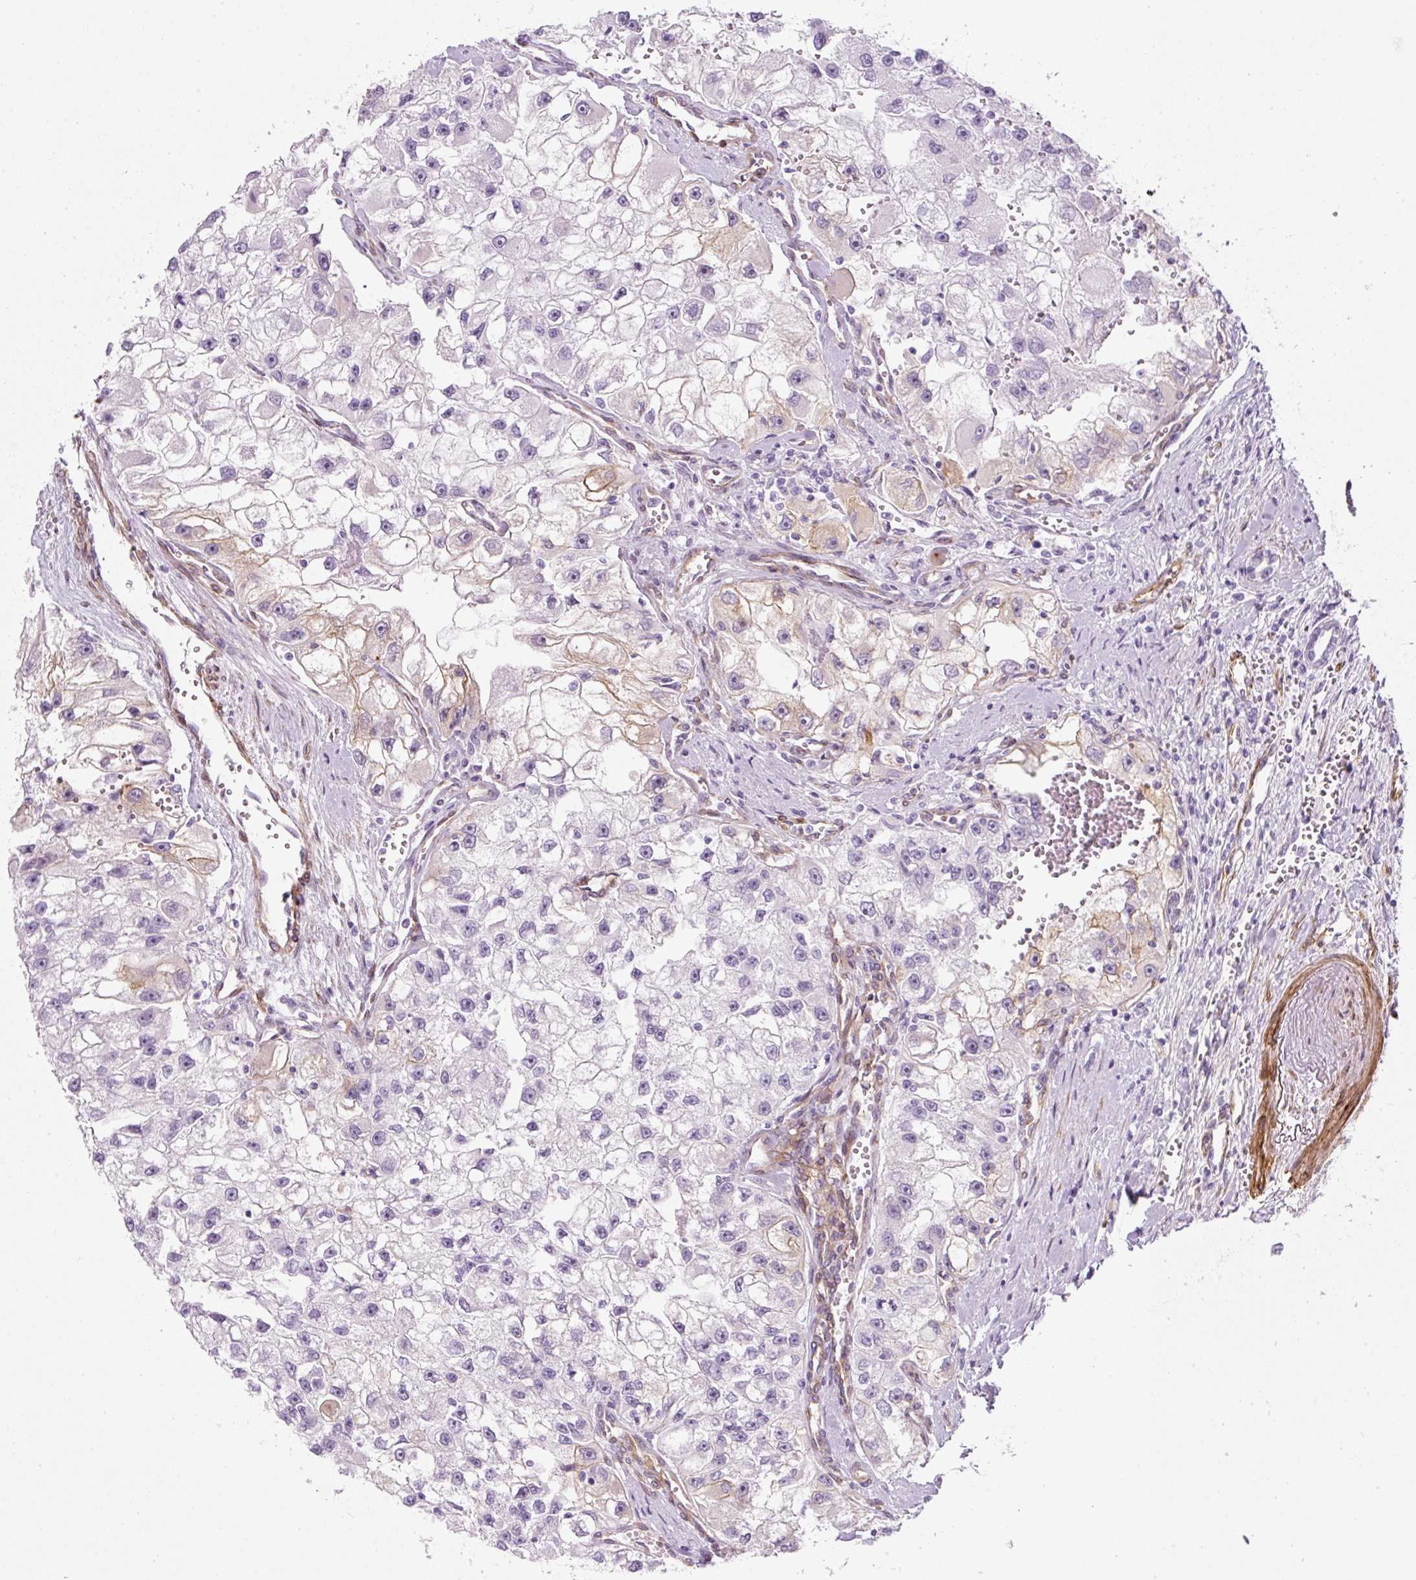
{"staining": {"intensity": "negative", "quantity": "none", "location": "none"}, "tissue": "renal cancer", "cell_type": "Tumor cells", "image_type": "cancer", "snomed": [{"axis": "morphology", "description": "Adenocarcinoma, NOS"}, {"axis": "topography", "description": "Kidney"}], "caption": "DAB (3,3'-diaminobenzidine) immunohistochemical staining of human renal adenocarcinoma demonstrates no significant expression in tumor cells. The staining was performed using DAB (3,3'-diaminobenzidine) to visualize the protein expression in brown, while the nuclei were stained in blue with hematoxylin (Magnification: 20x).", "gene": "CAVIN3", "patient": {"sex": "male", "age": 63}}